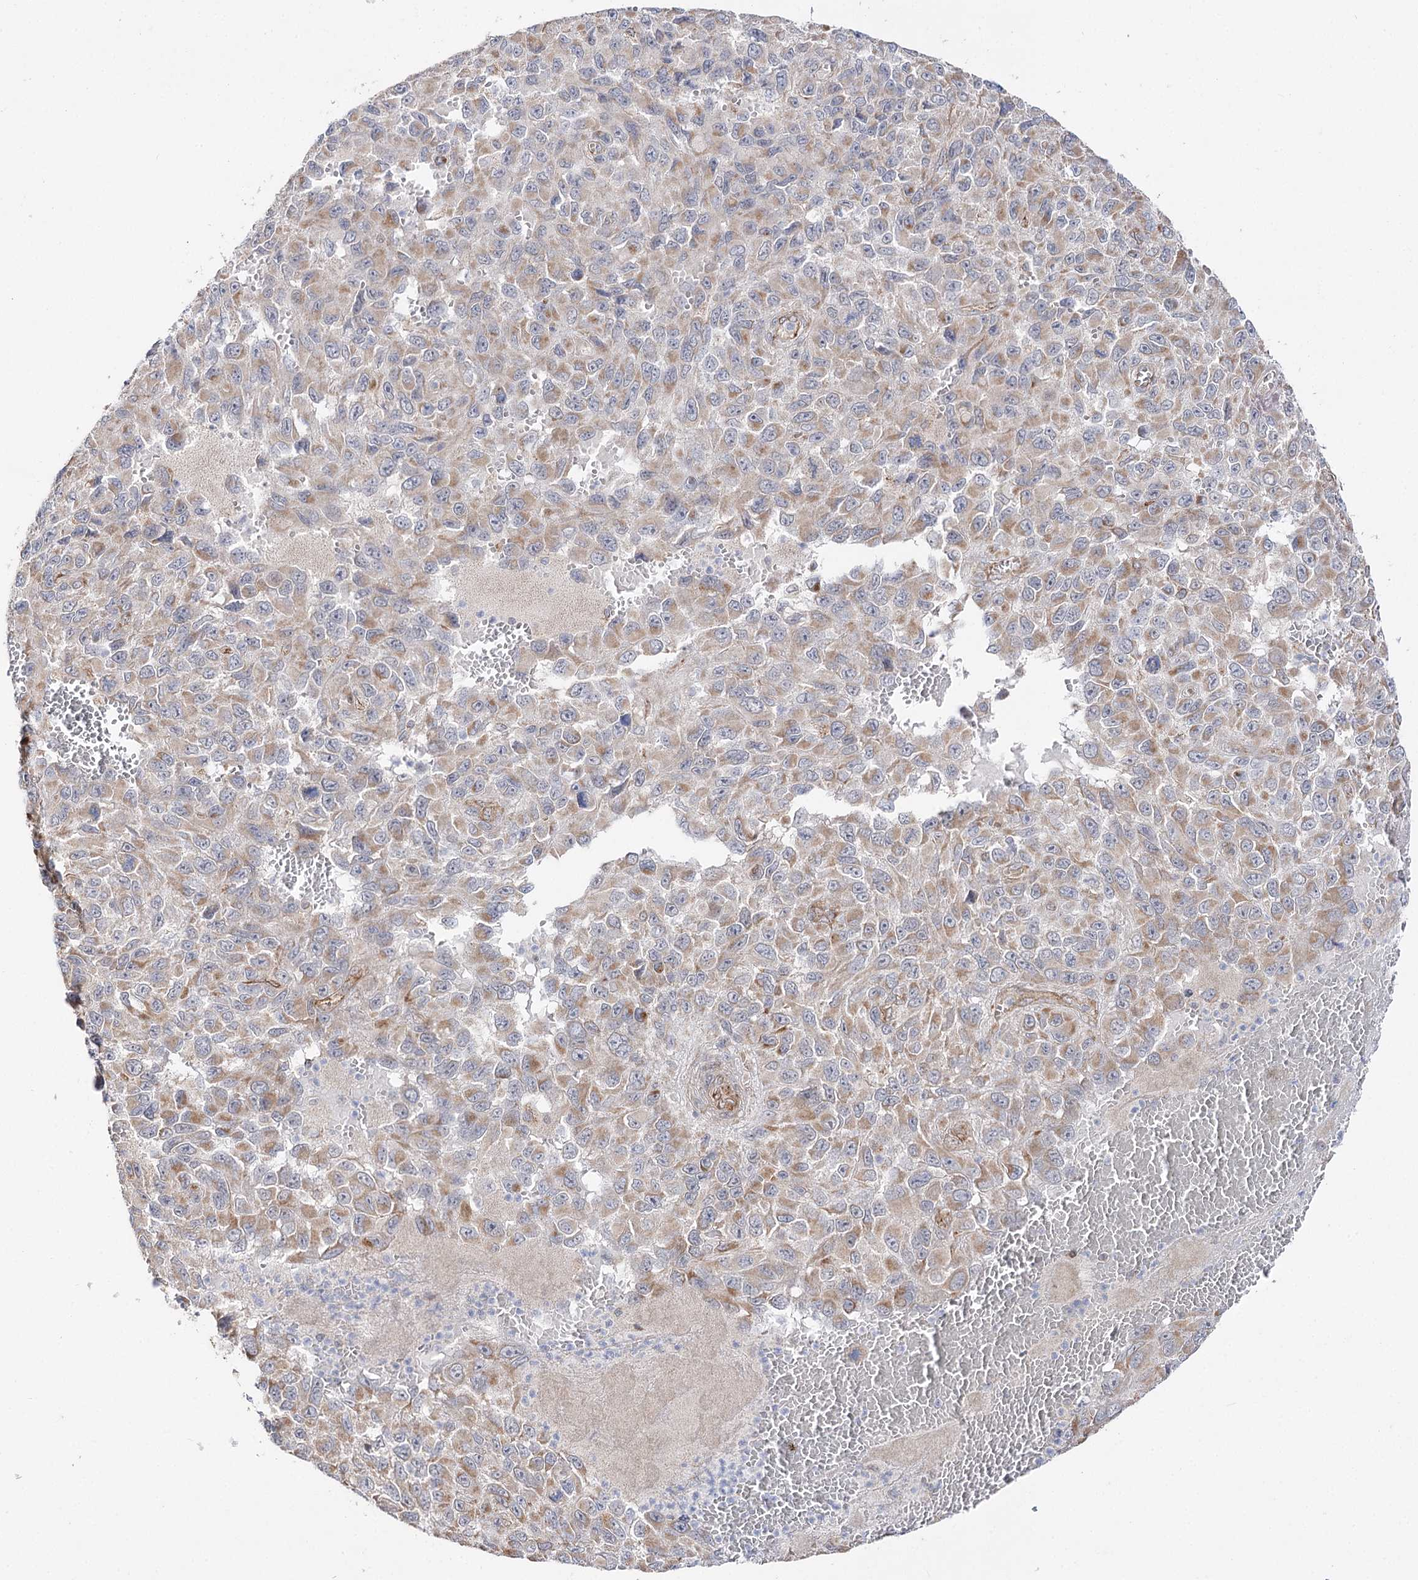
{"staining": {"intensity": "moderate", "quantity": "25%-75%", "location": "cytoplasmic/membranous"}, "tissue": "melanoma", "cell_type": "Tumor cells", "image_type": "cancer", "snomed": [{"axis": "morphology", "description": "Normal tissue, NOS"}, {"axis": "morphology", "description": "Malignant melanoma, NOS"}, {"axis": "topography", "description": "Skin"}], "caption": "Brown immunohistochemical staining in human melanoma displays moderate cytoplasmic/membranous positivity in about 25%-75% of tumor cells.", "gene": "CBR4", "patient": {"sex": "female", "age": 96}}